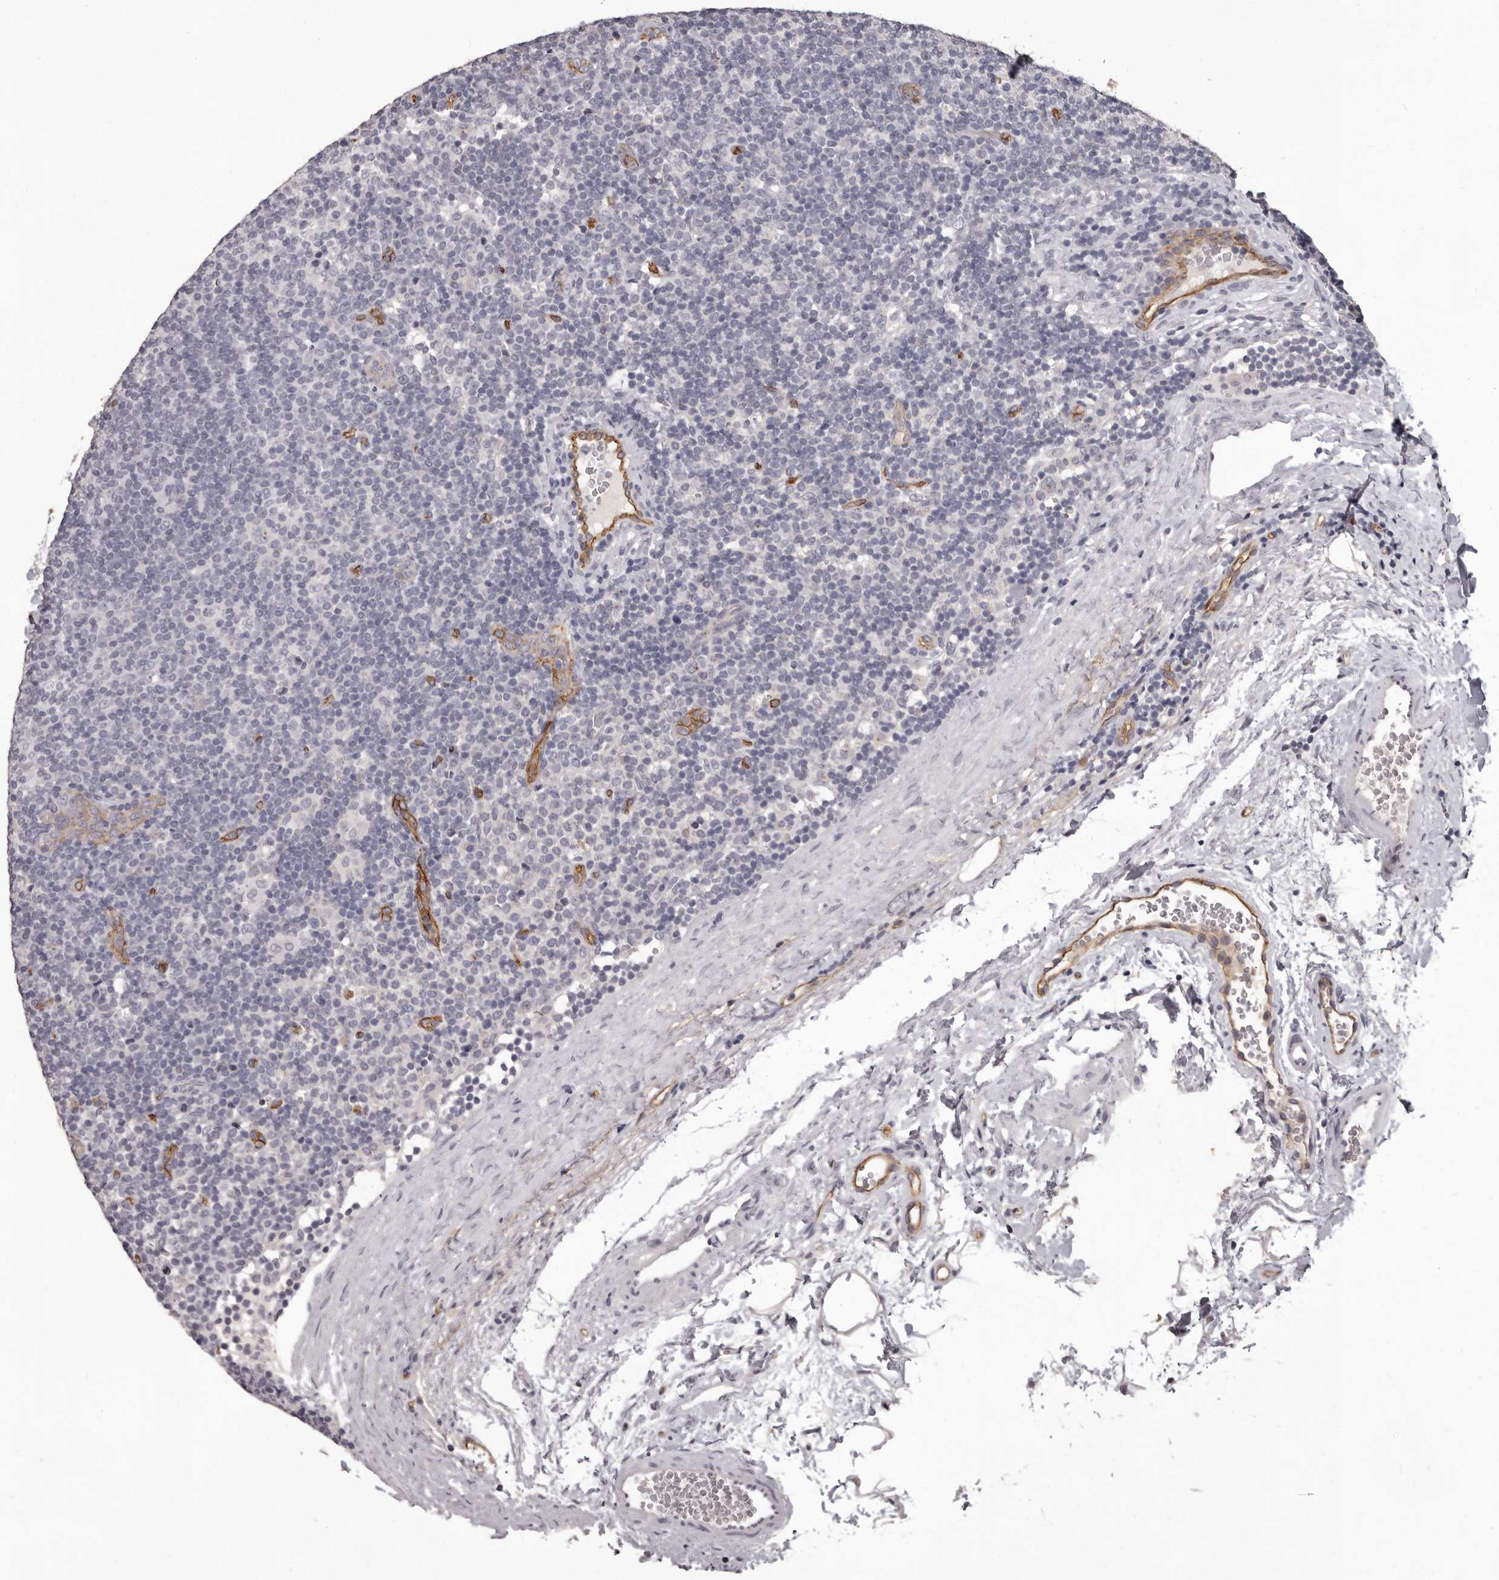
{"staining": {"intensity": "negative", "quantity": "none", "location": "none"}, "tissue": "lymphoma", "cell_type": "Tumor cells", "image_type": "cancer", "snomed": [{"axis": "morphology", "description": "Hodgkin's disease, NOS"}, {"axis": "topography", "description": "Lymph node"}], "caption": "This histopathology image is of Hodgkin's disease stained with immunohistochemistry (IHC) to label a protein in brown with the nuclei are counter-stained blue. There is no positivity in tumor cells.", "gene": "GPR78", "patient": {"sex": "female", "age": 57}}